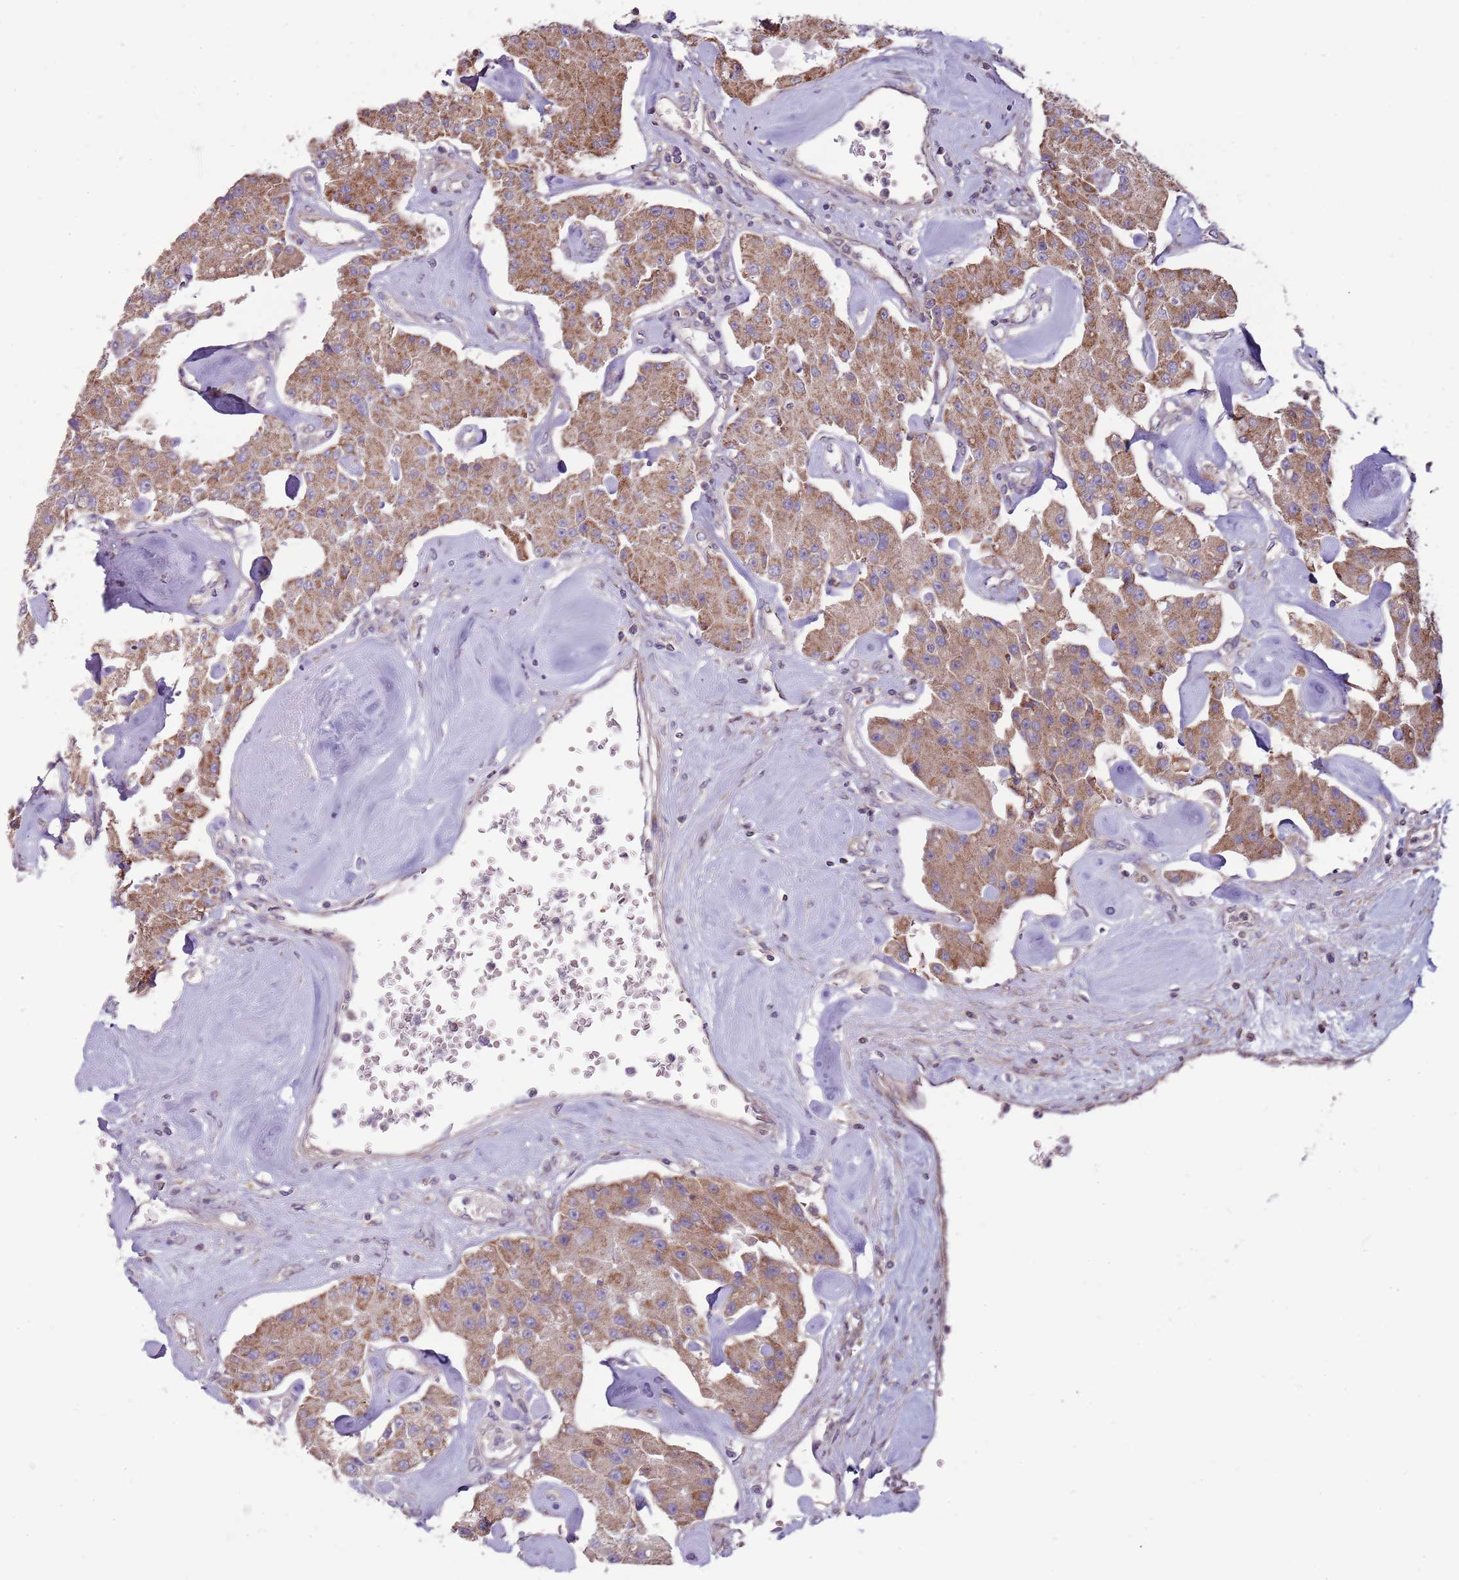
{"staining": {"intensity": "moderate", "quantity": ">75%", "location": "cytoplasmic/membranous"}, "tissue": "carcinoid", "cell_type": "Tumor cells", "image_type": "cancer", "snomed": [{"axis": "morphology", "description": "Carcinoid, malignant, NOS"}, {"axis": "topography", "description": "Pancreas"}], "caption": "DAB immunohistochemical staining of malignant carcinoid shows moderate cytoplasmic/membranous protein positivity in about >75% of tumor cells.", "gene": "RNF181", "patient": {"sex": "male", "age": 41}}